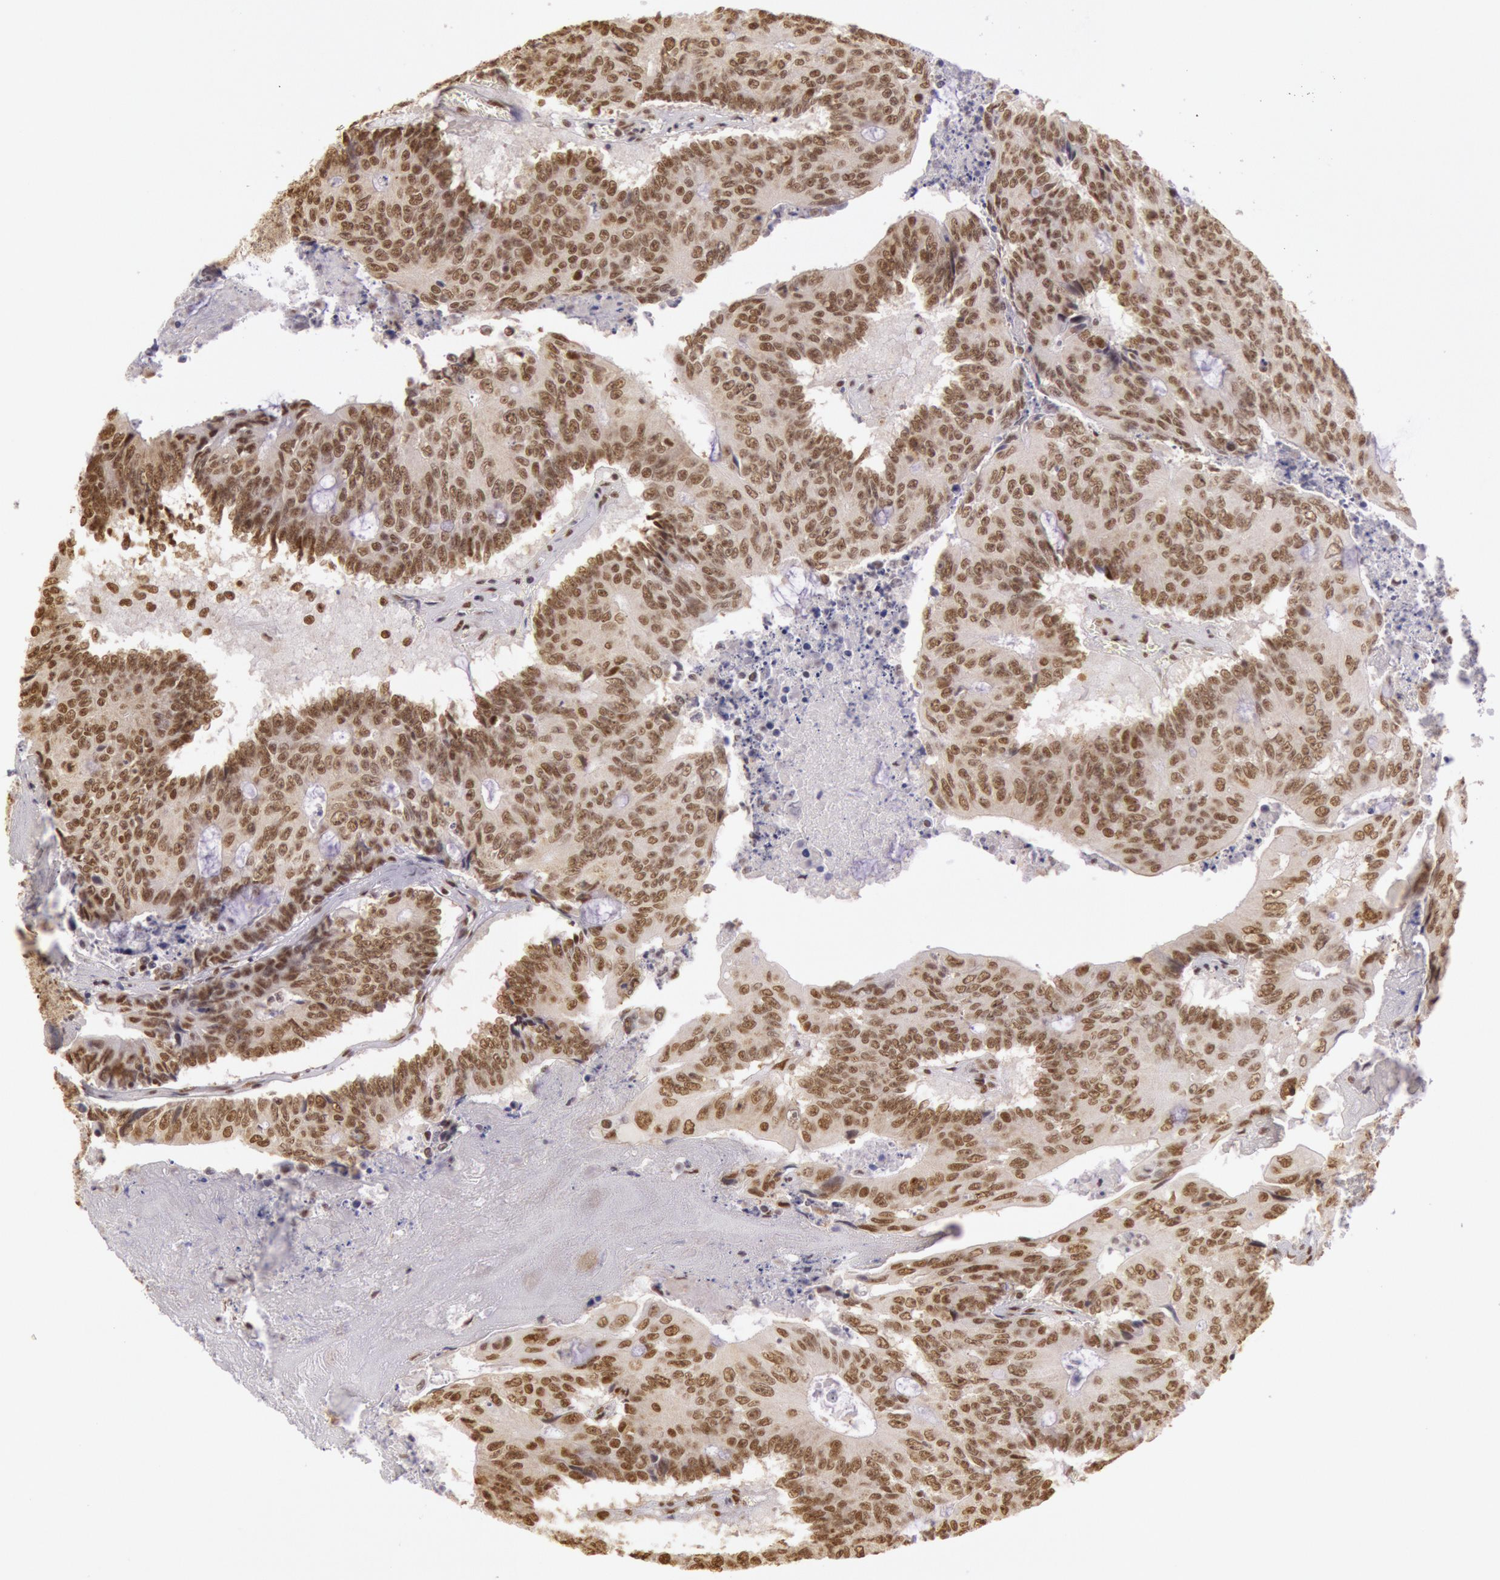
{"staining": {"intensity": "moderate", "quantity": ">75%", "location": "nuclear"}, "tissue": "colorectal cancer", "cell_type": "Tumor cells", "image_type": "cancer", "snomed": [{"axis": "morphology", "description": "Adenocarcinoma, NOS"}, {"axis": "topography", "description": "Colon"}], "caption": "Protein analysis of adenocarcinoma (colorectal) tissue displays moderate nuclear positivity in approximately >75% of tumor cells.", "gene": "HNRNPH2", "patient": {"sex": "male", "age": 65}}